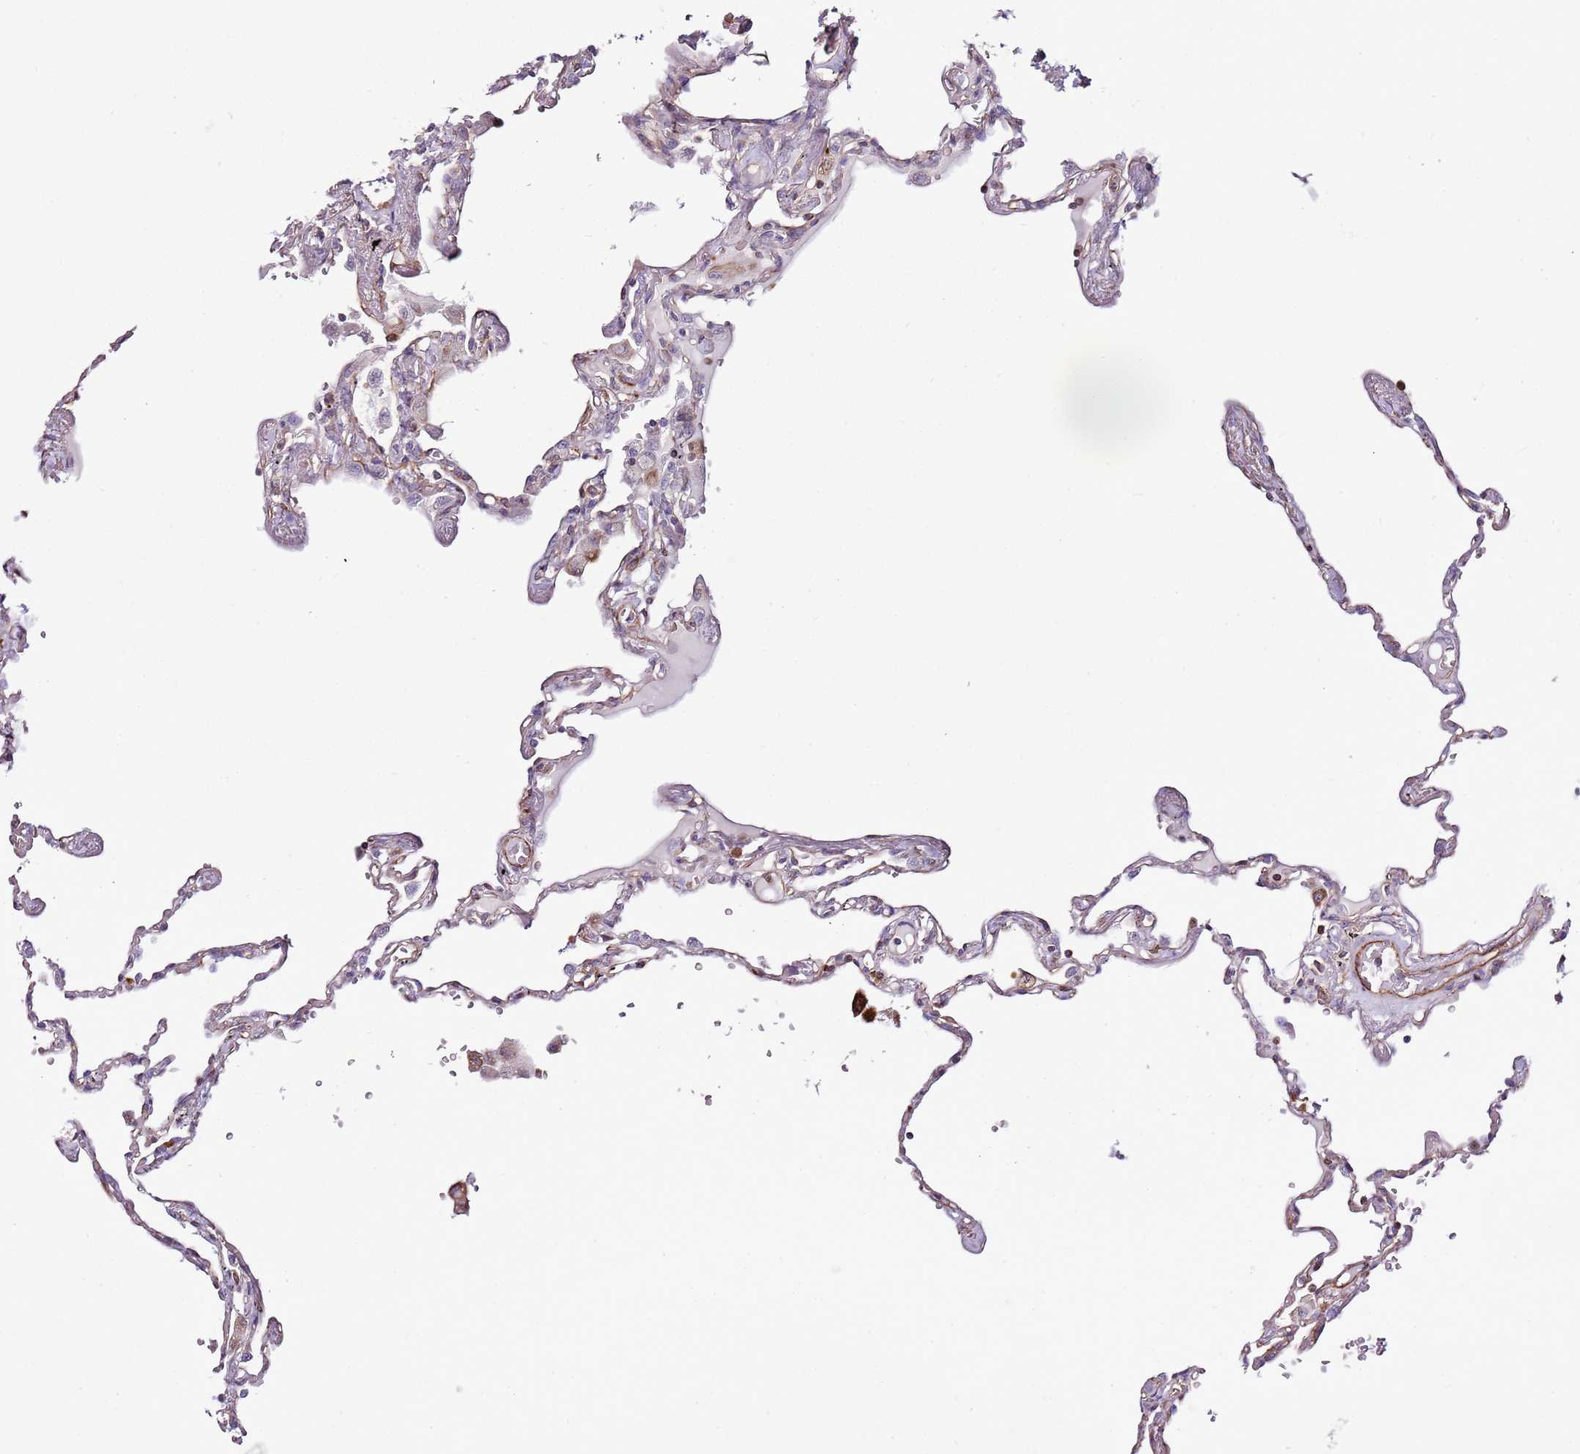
{"staining": {"intensity": "negative", "quantity": "none", "location": "none"}, "tissue": "lung", "cell_type": "Alveolar cells", "image_type": "normal", "snomed": [{"axis": "morphology", "description": "Normal tissue, NOS"}, {"axis": "topography", "description": "Lung"}], "caption": "Immunohistochemistry photomicrograph of unremarkable lung: human lung stained with DAB (3,3'-diaminobenzidine) displays no significant protein expression in alveolar cells.", "gene": "ZNF786", "patient": {"sex": "female", "age": 67}}